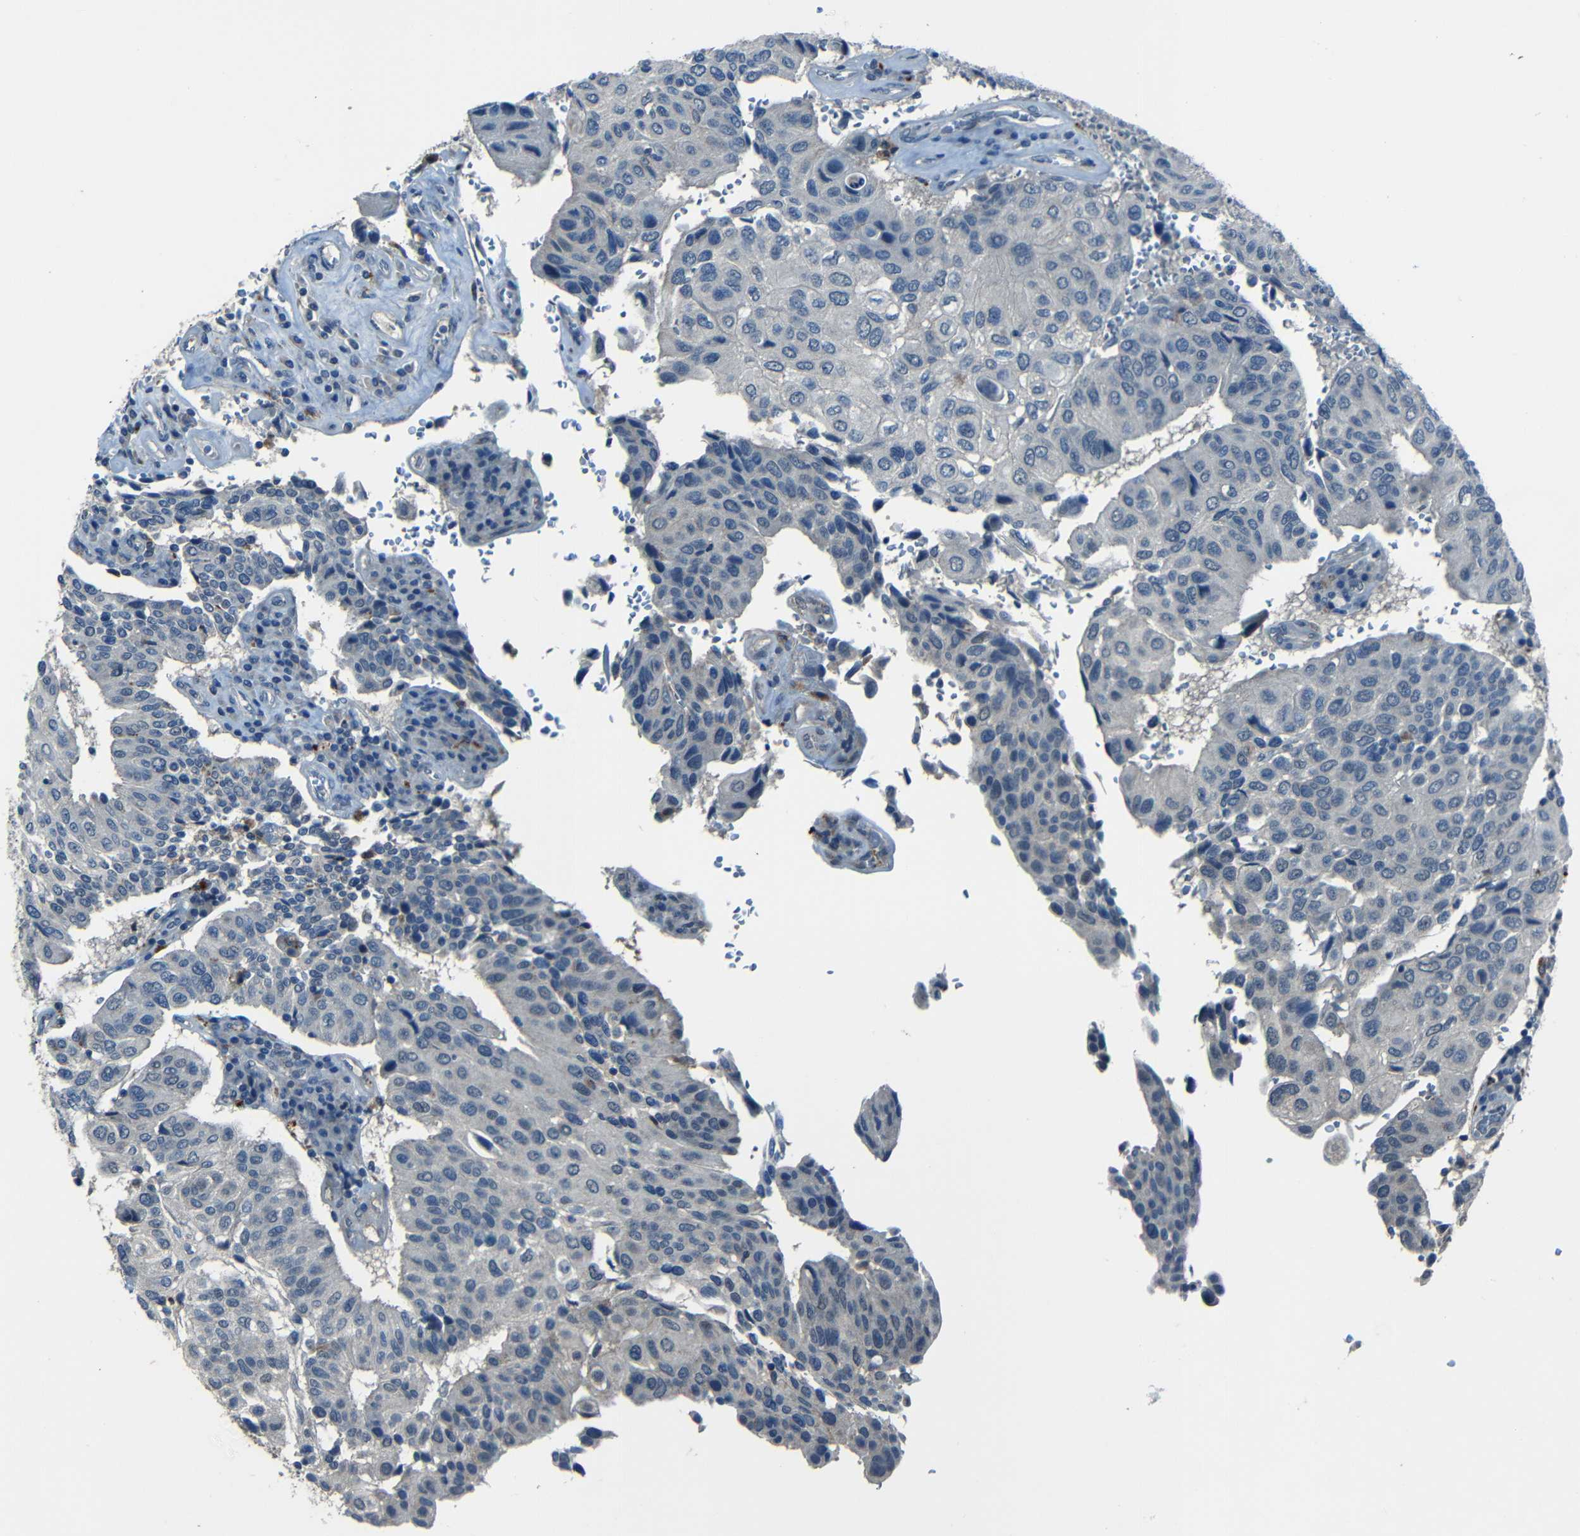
{"staining": {"intensity": "negative", "quantity": "none", "location": "none"}, "tissue": "urothelial cancer", "cell_type": "Tumor cells", "image_type": "cancer", "snomed": [{"axis": "morphology", "description": "Urothelial carcinoma, High grade"}, {"axis": "topography", "description": "Urinary bladder"}], "caption": "Tumor cells are negative for brown protein staining in urothelial carcinoma (high-grade).", "gene": "SLA", "patient": {"sex": "male", "age": 66}}